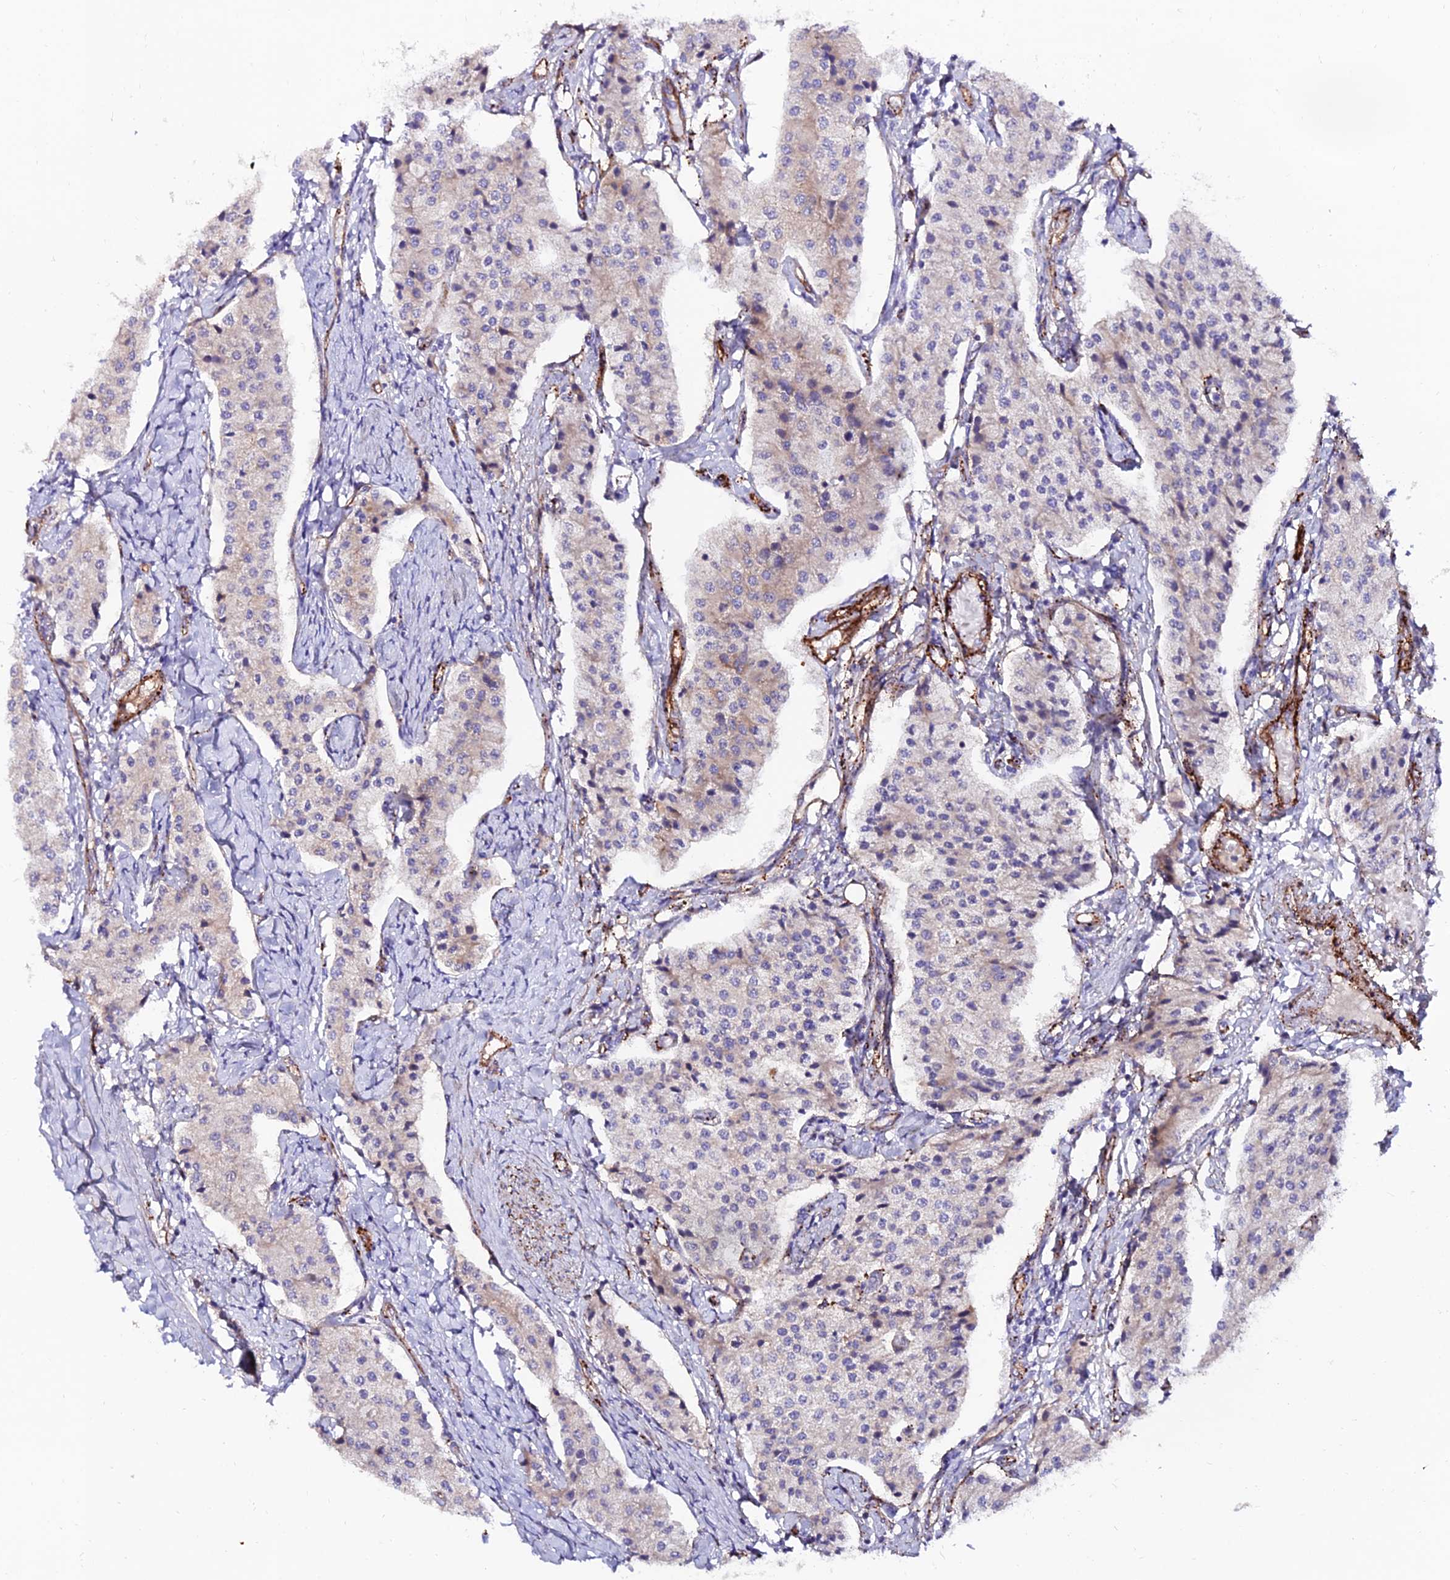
{"staining": {"intensity": "weak", "quantity": "<25%", "location": "cytoplasmic/membranous"}, "tissue": "carcinoid", "cell_type": "Tumor cells", "image_type": "cancer", "snomed": [{"axis": "morphology", "description": "Carcinoid, malignant, NOS"}, {"axis": "topography", "description": "Colon"}], "caption": "Tumor cells show no significant protein positivity in carcinoid.", "gene": "ALDH3B2", "patient": {"sex": "female", "age": 52}}